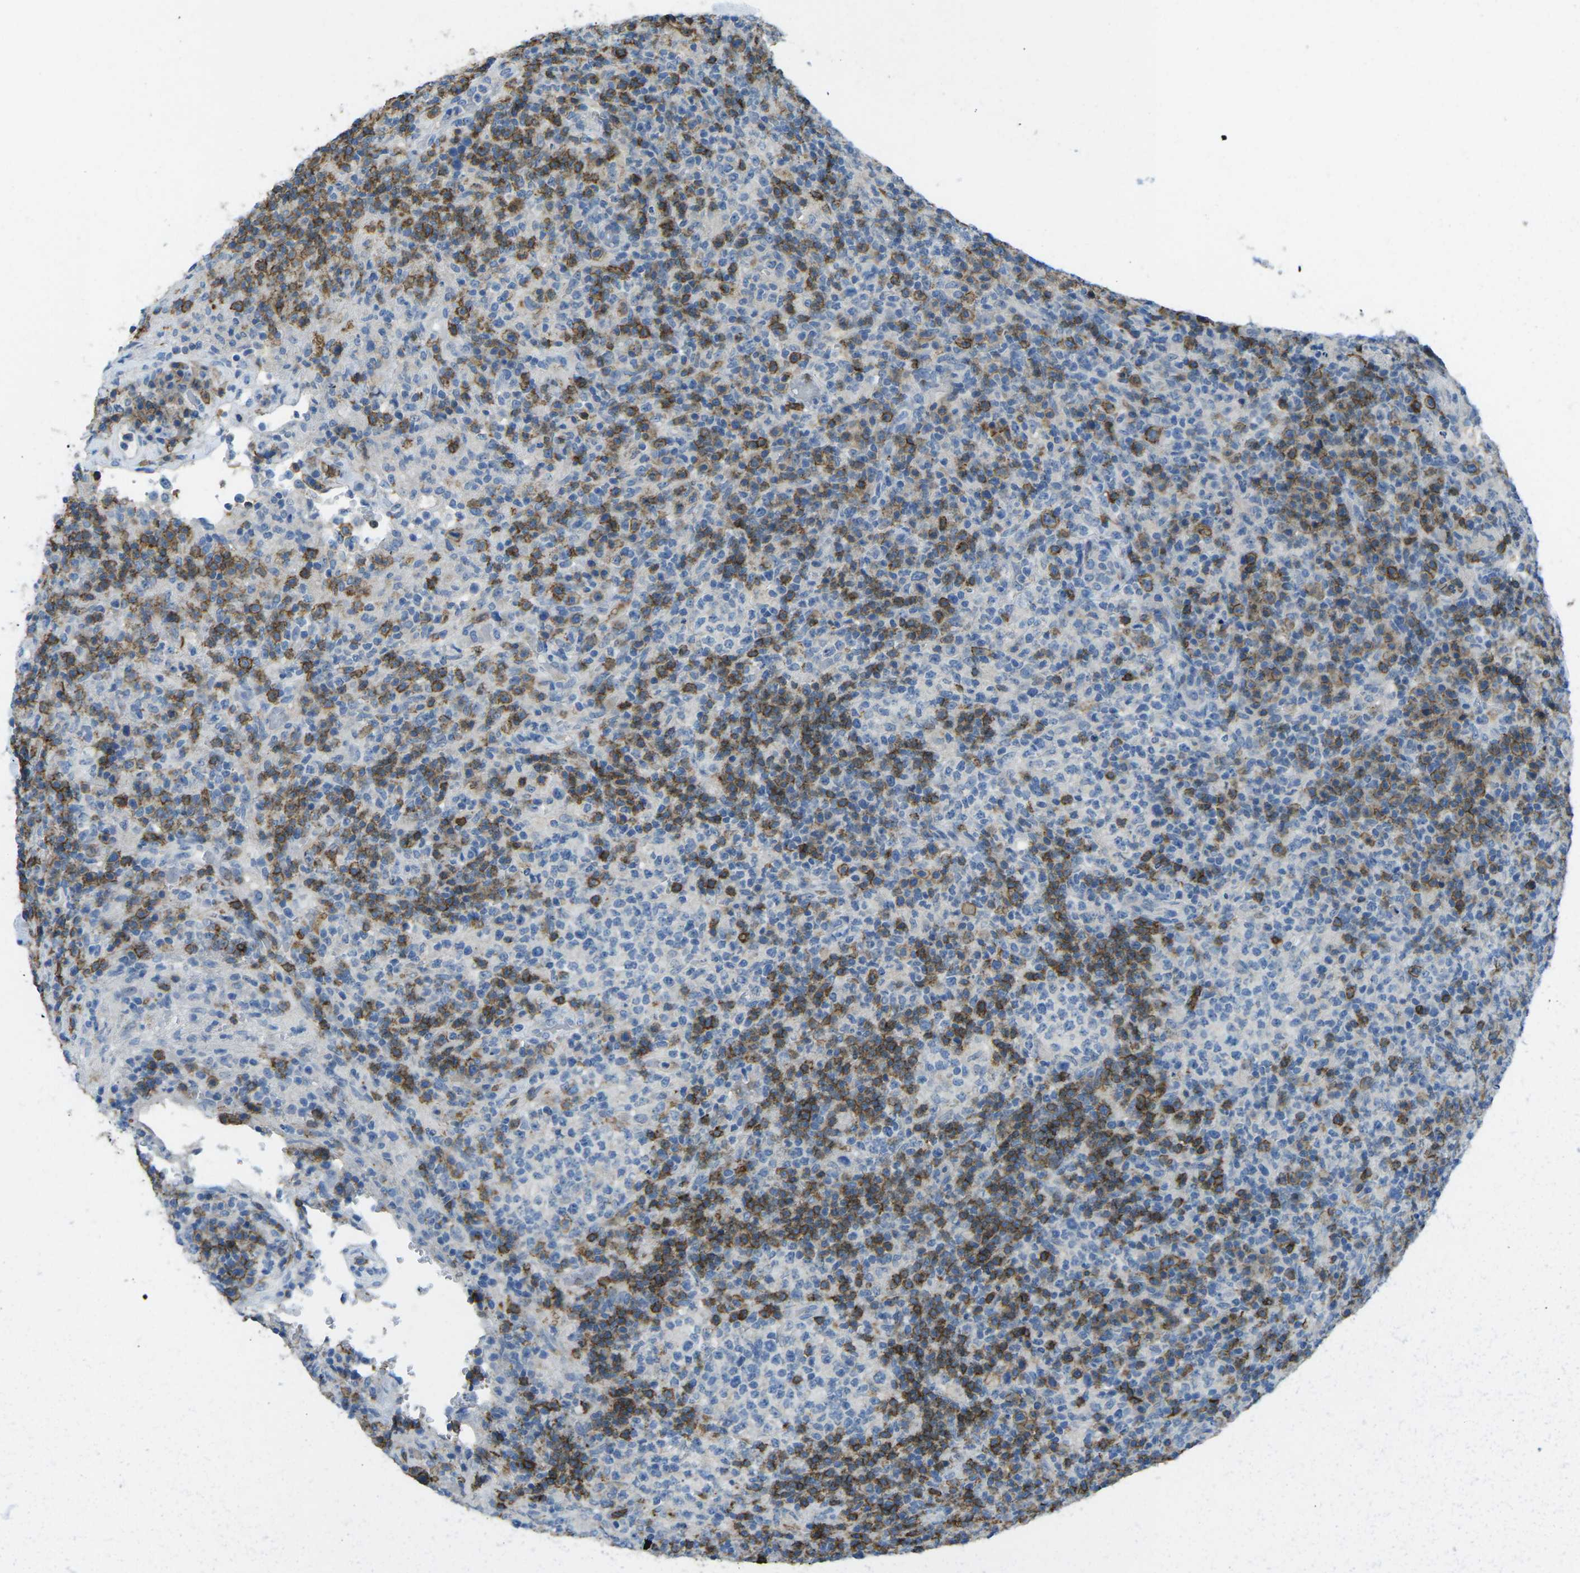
{"staining": {"intensity": "strong", "quantity": "25%-75%", "location": "cytoplasmic/membranous"}, "tissue": "lymphoma", "cell_type": "Tumor cells", "image_type": "cancer", "snomed": [{"axis": "morphology", "description": "Malignant lymphoma, non-Hodgkin's type, High grade"}, {"axis": "topography", "description": "Lymph node"}], "caption": "DAB immunohistochemical staining of lymphoma demonstrates strong cytoplasmic/membranous protein staining in approximately 25%-75% of tumor cells.", "gene": "CD19", "patient": {"sex": "female", "age": 76}}